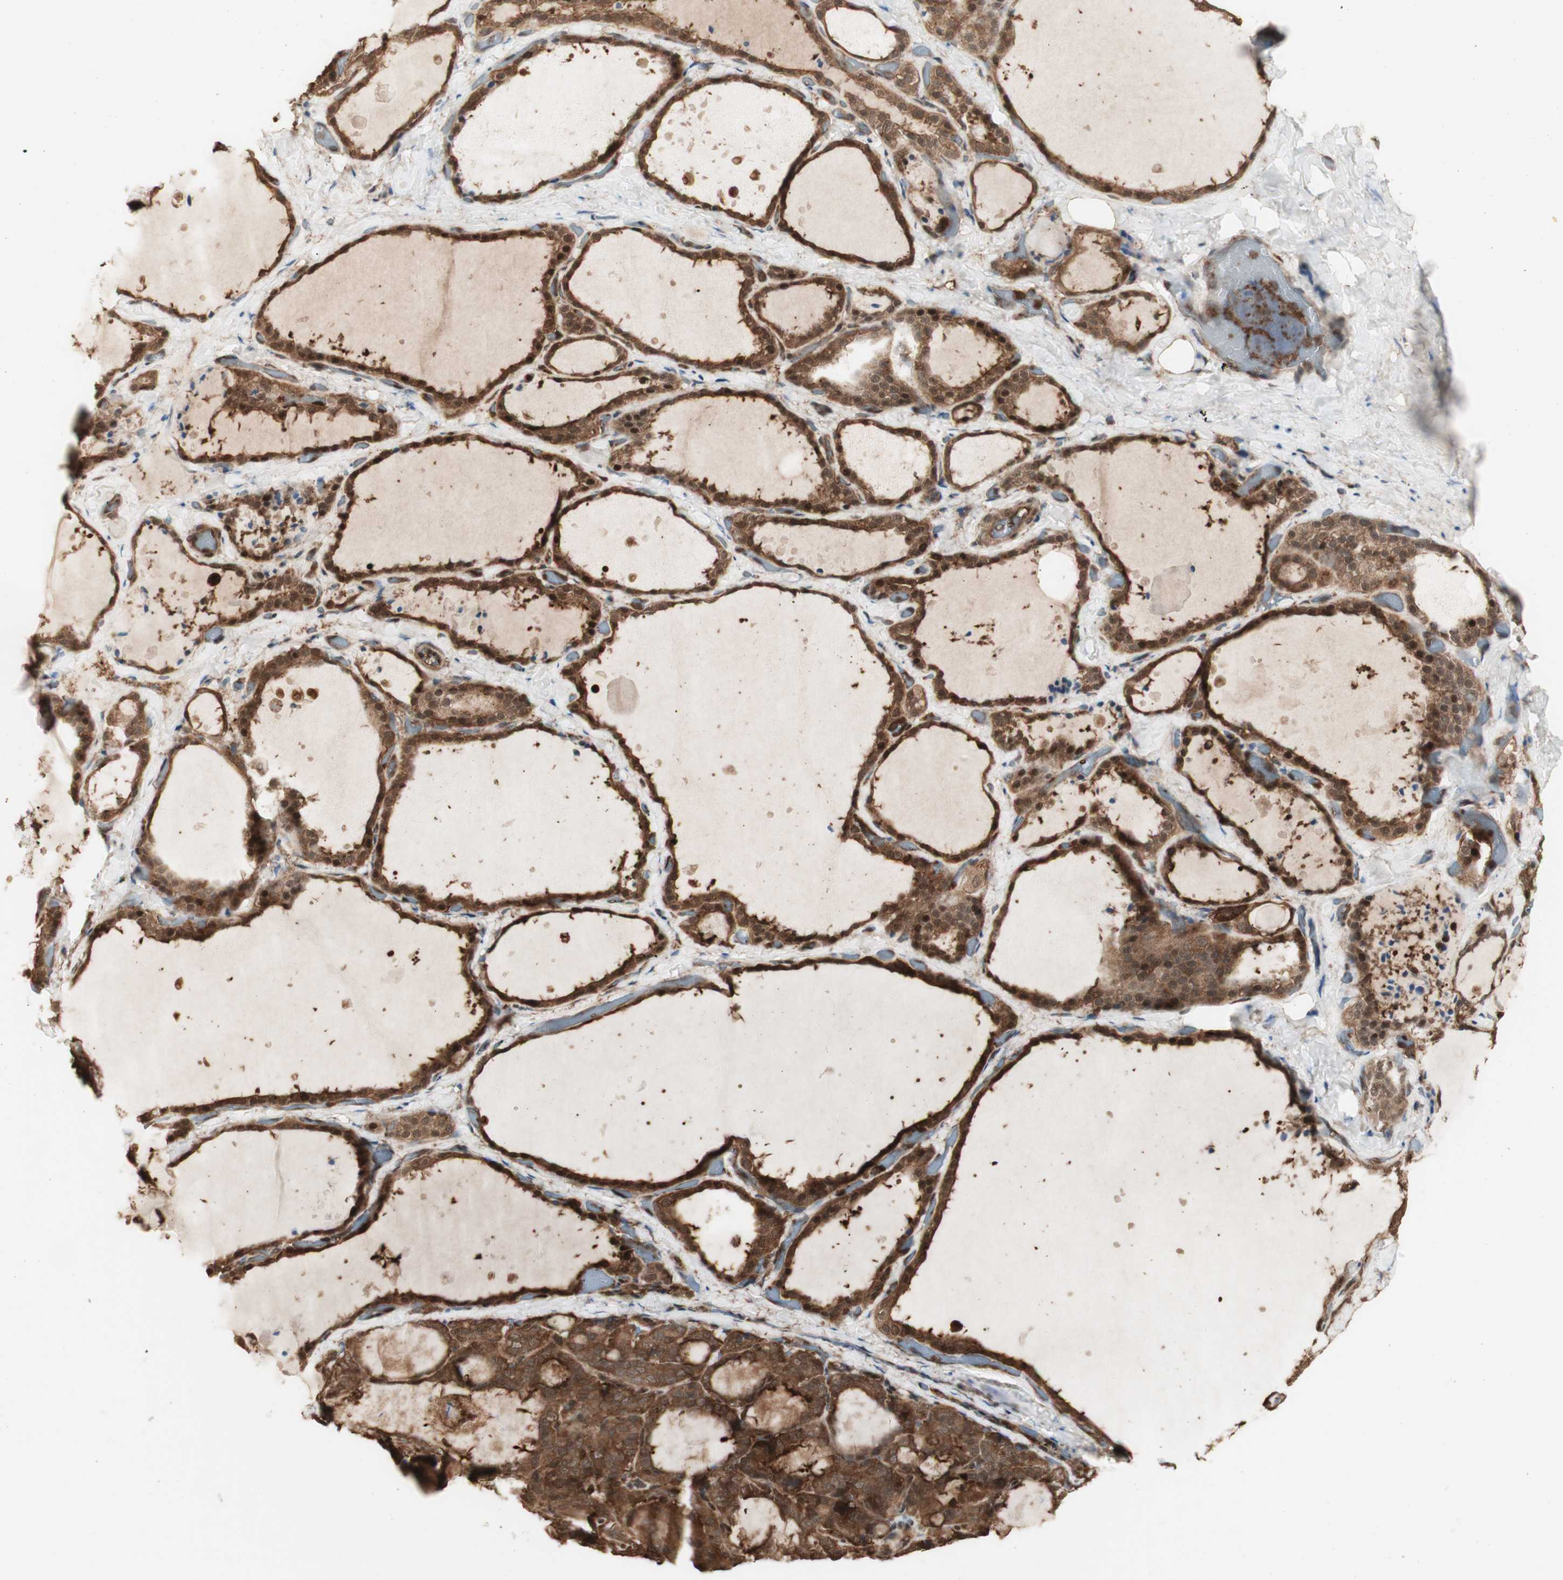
{"staining": {"intensity": "moderate", "quantity": ">75%", "location": "cytoplasmic/membranous,nuclear"}, "tissue": "thyroid gland", "cell_type": "Glandular cells", "image_type": "normal", "snomed": [{"axis": "morphology", "description": "Normal tissue, NOS"}, {"axis": "topography", "description": "Thyroid gland"}], "caption": "The image exhibits a brown stain indicating the presence of a protein in the cytoplasmic/membranous,nuclear of glandular cells in thyroid gland.", "gene": "YWHAB", "patient": {"sex": "female", "age": 44}}